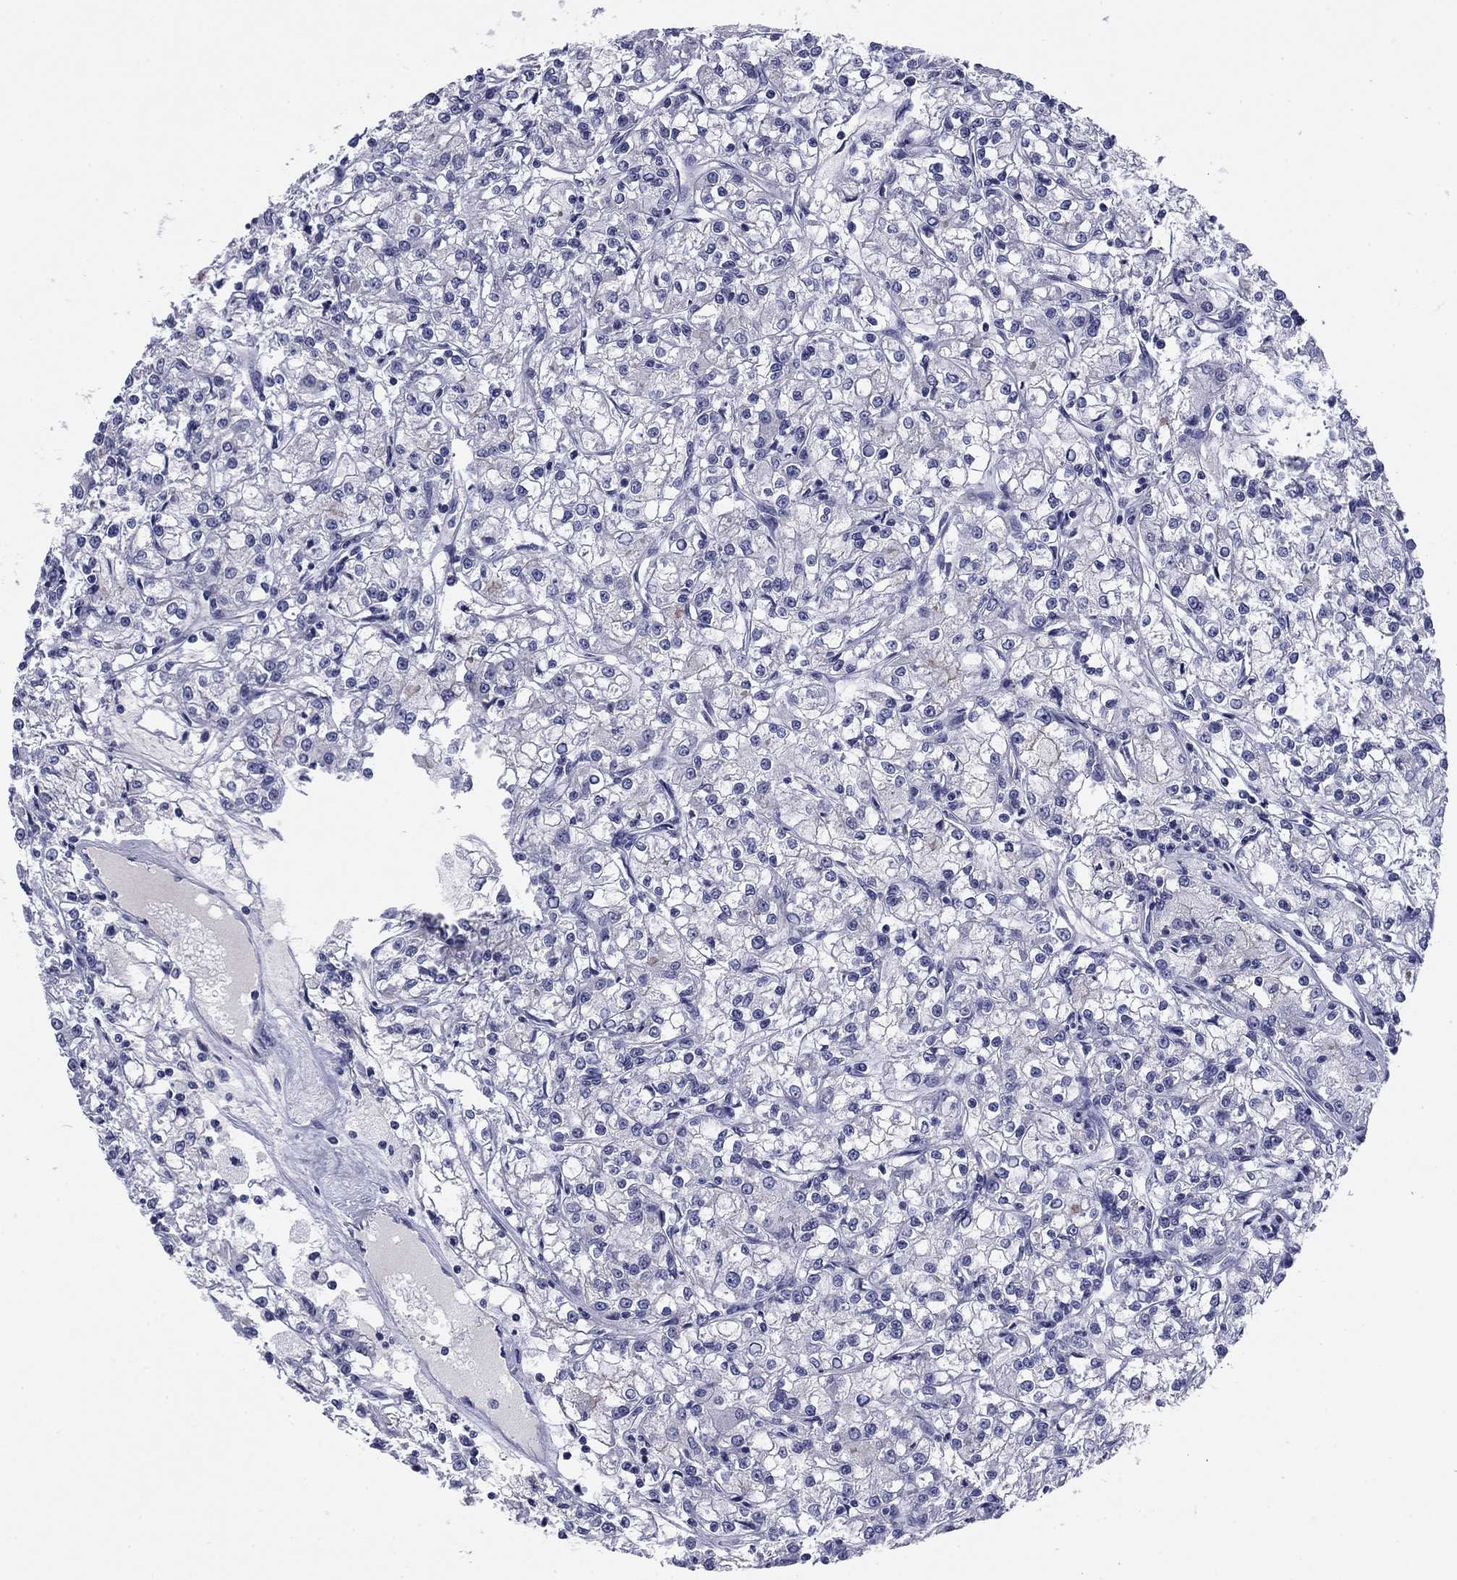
{"staining": {"intensity": "negative", "quantity": "none", "location": "none"}, "tissue": "renal cancer", "cell_type": "Tumor cells", "image_type": "cancer", "snomed": [{"axis": "morphology", "description": "Adenocarcinoma, NOS"}, {"axis": "topography", "description": "Kidney"}], "caption": "This photomicrograph is of renal adenocarcinoma stained with immunohistochemistry (IHC) to label a protein in brown with the nuclei are counter-stained blue. There is no staining in tumor cells.", "gene": "ABCC2", "patient": {"sex": "female", "age": 59}}